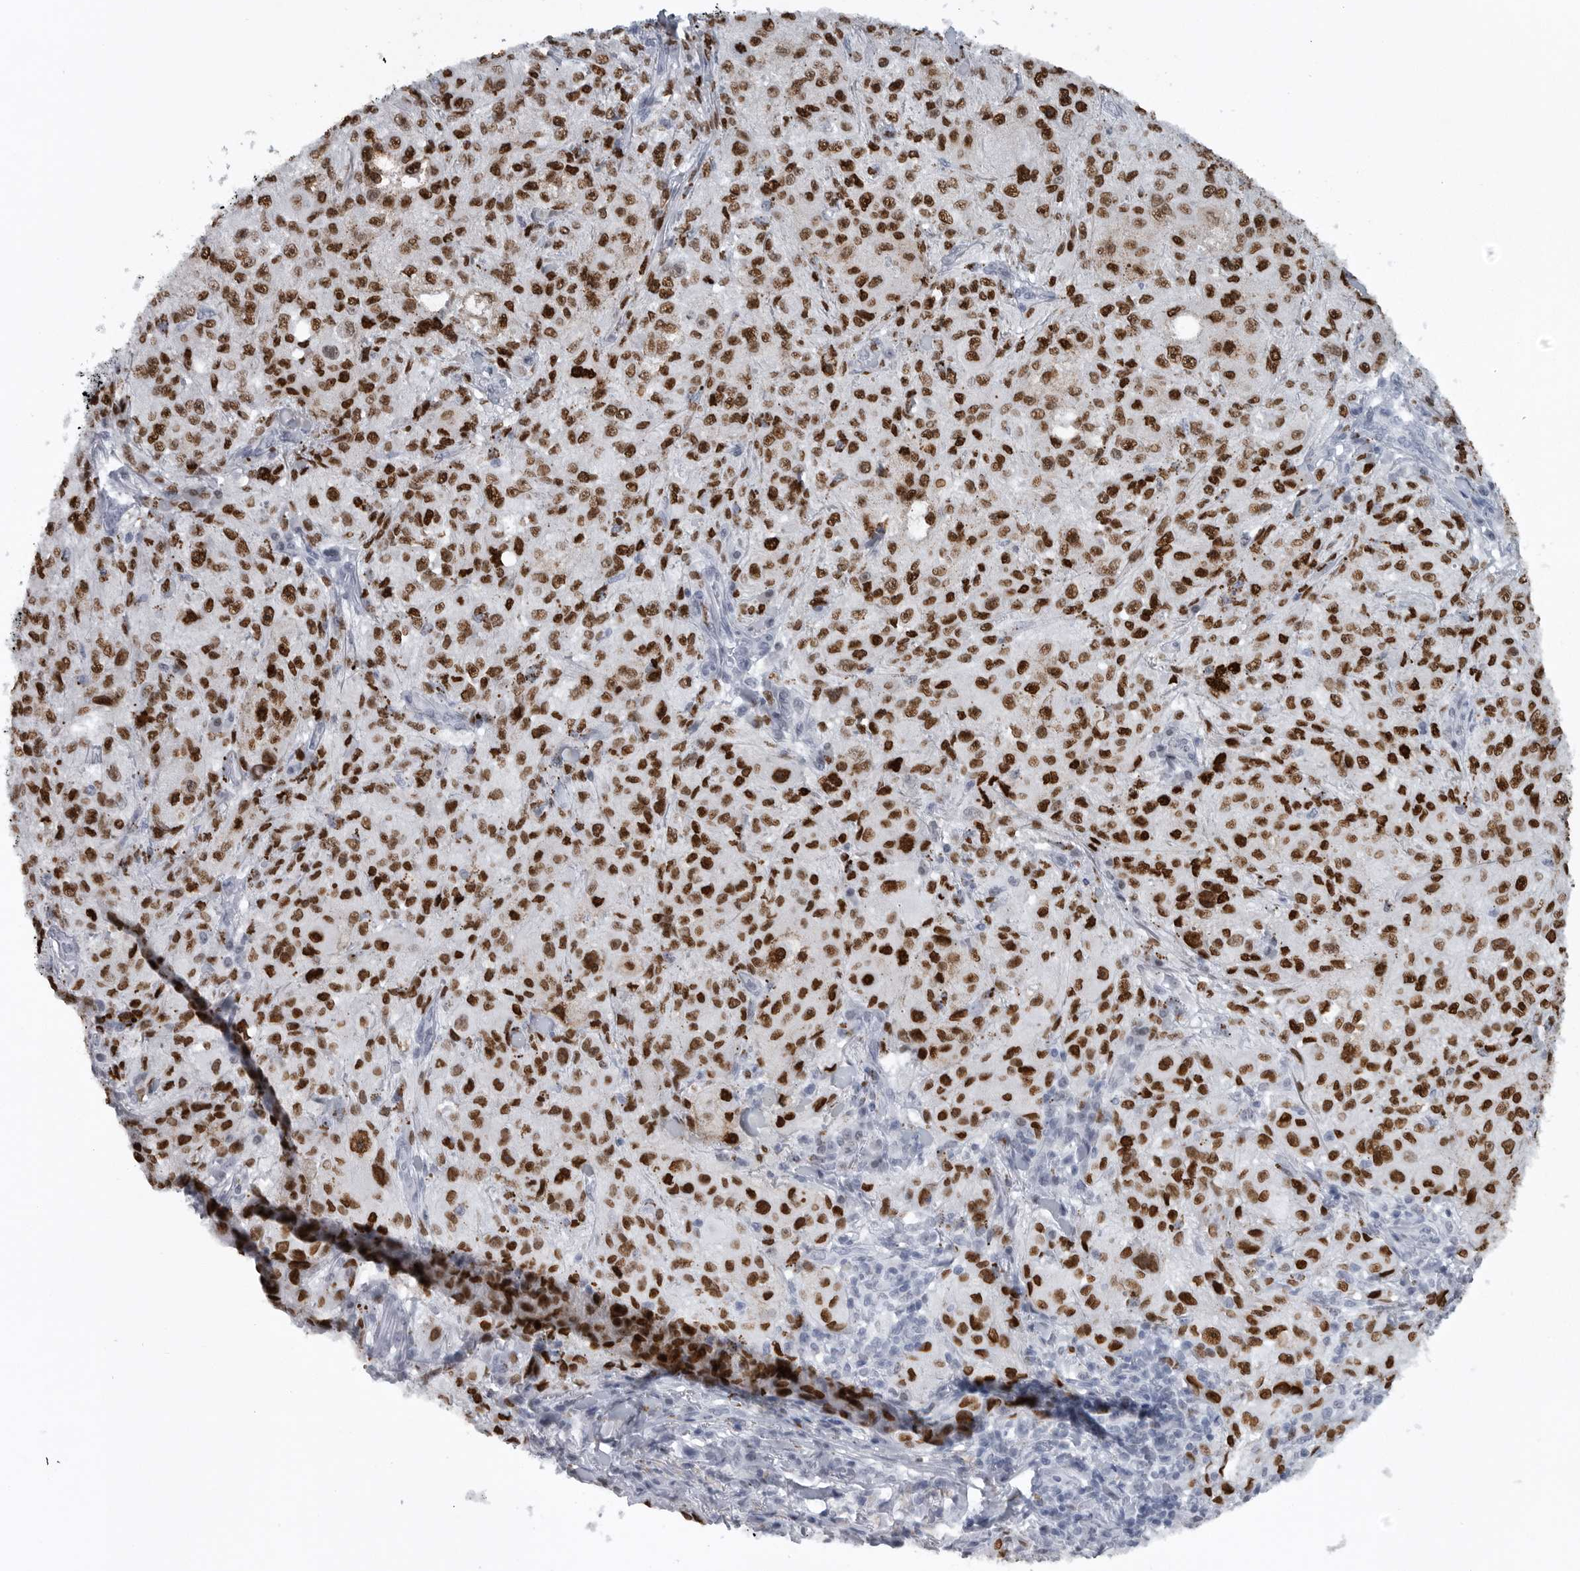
{"staining": {"intensity": "strong", "quantity": ">75%", "location": "nuclear"}, "tissue": "melanoma", "cell_type": "Tumor cells", "image_type": "cancer", "snomed": [{"axis": "morphology", "description": "Necrosis, NOS"}, {"axis": "morphology", "description": "Malignant melanoma, NOS"}, {"axis": "topography", "description": "Skin"}], "caption": "This histopathology image exhibits immunohistochemistry staining of human malignant melanoma, with high strong nuclear positivity in approximately >75% of tumor cells.", "gene": "HMGN3", "patient": {"sex": "female", "age": 87}}